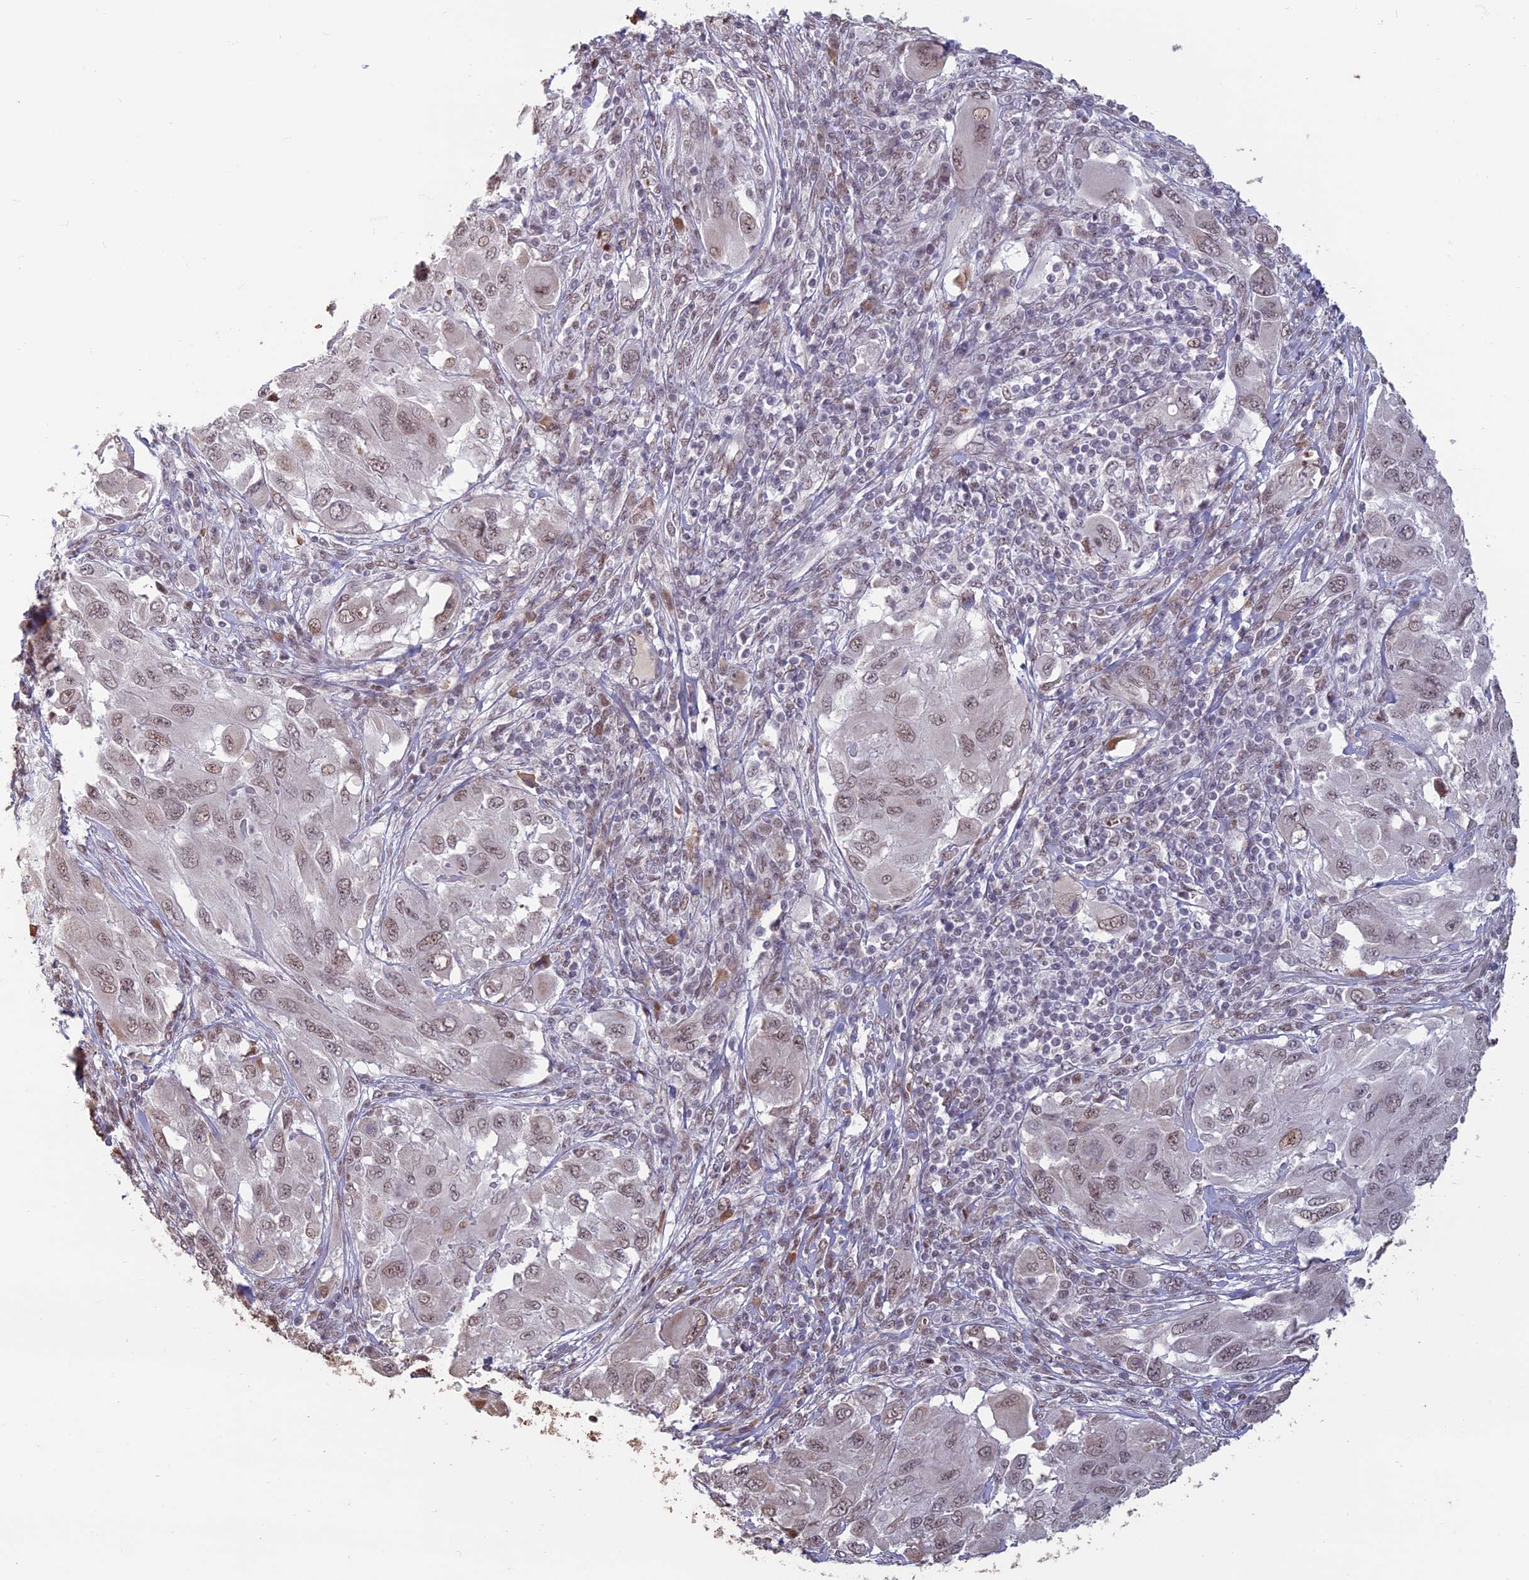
{"staining": {"intensity": "weak", "quantity": ">75%", "location": "nuclear"}, "tissue": "melanoma", "cell_type": "Tumor cells", "image_type": "cancer", "snomed": [{"axis": "morphology", "description": "Malignant melanoma, NOS"}, {"axis": "topography", "description": "Skin"}], "caption": "There is low levels of weak nuclear staining in tumor cells of malignant melanoma, as demonstrated by immunohistochemical staining (brown color).", "gene": "MFAP1", "patient": {"sex": "female", "age": 91}}